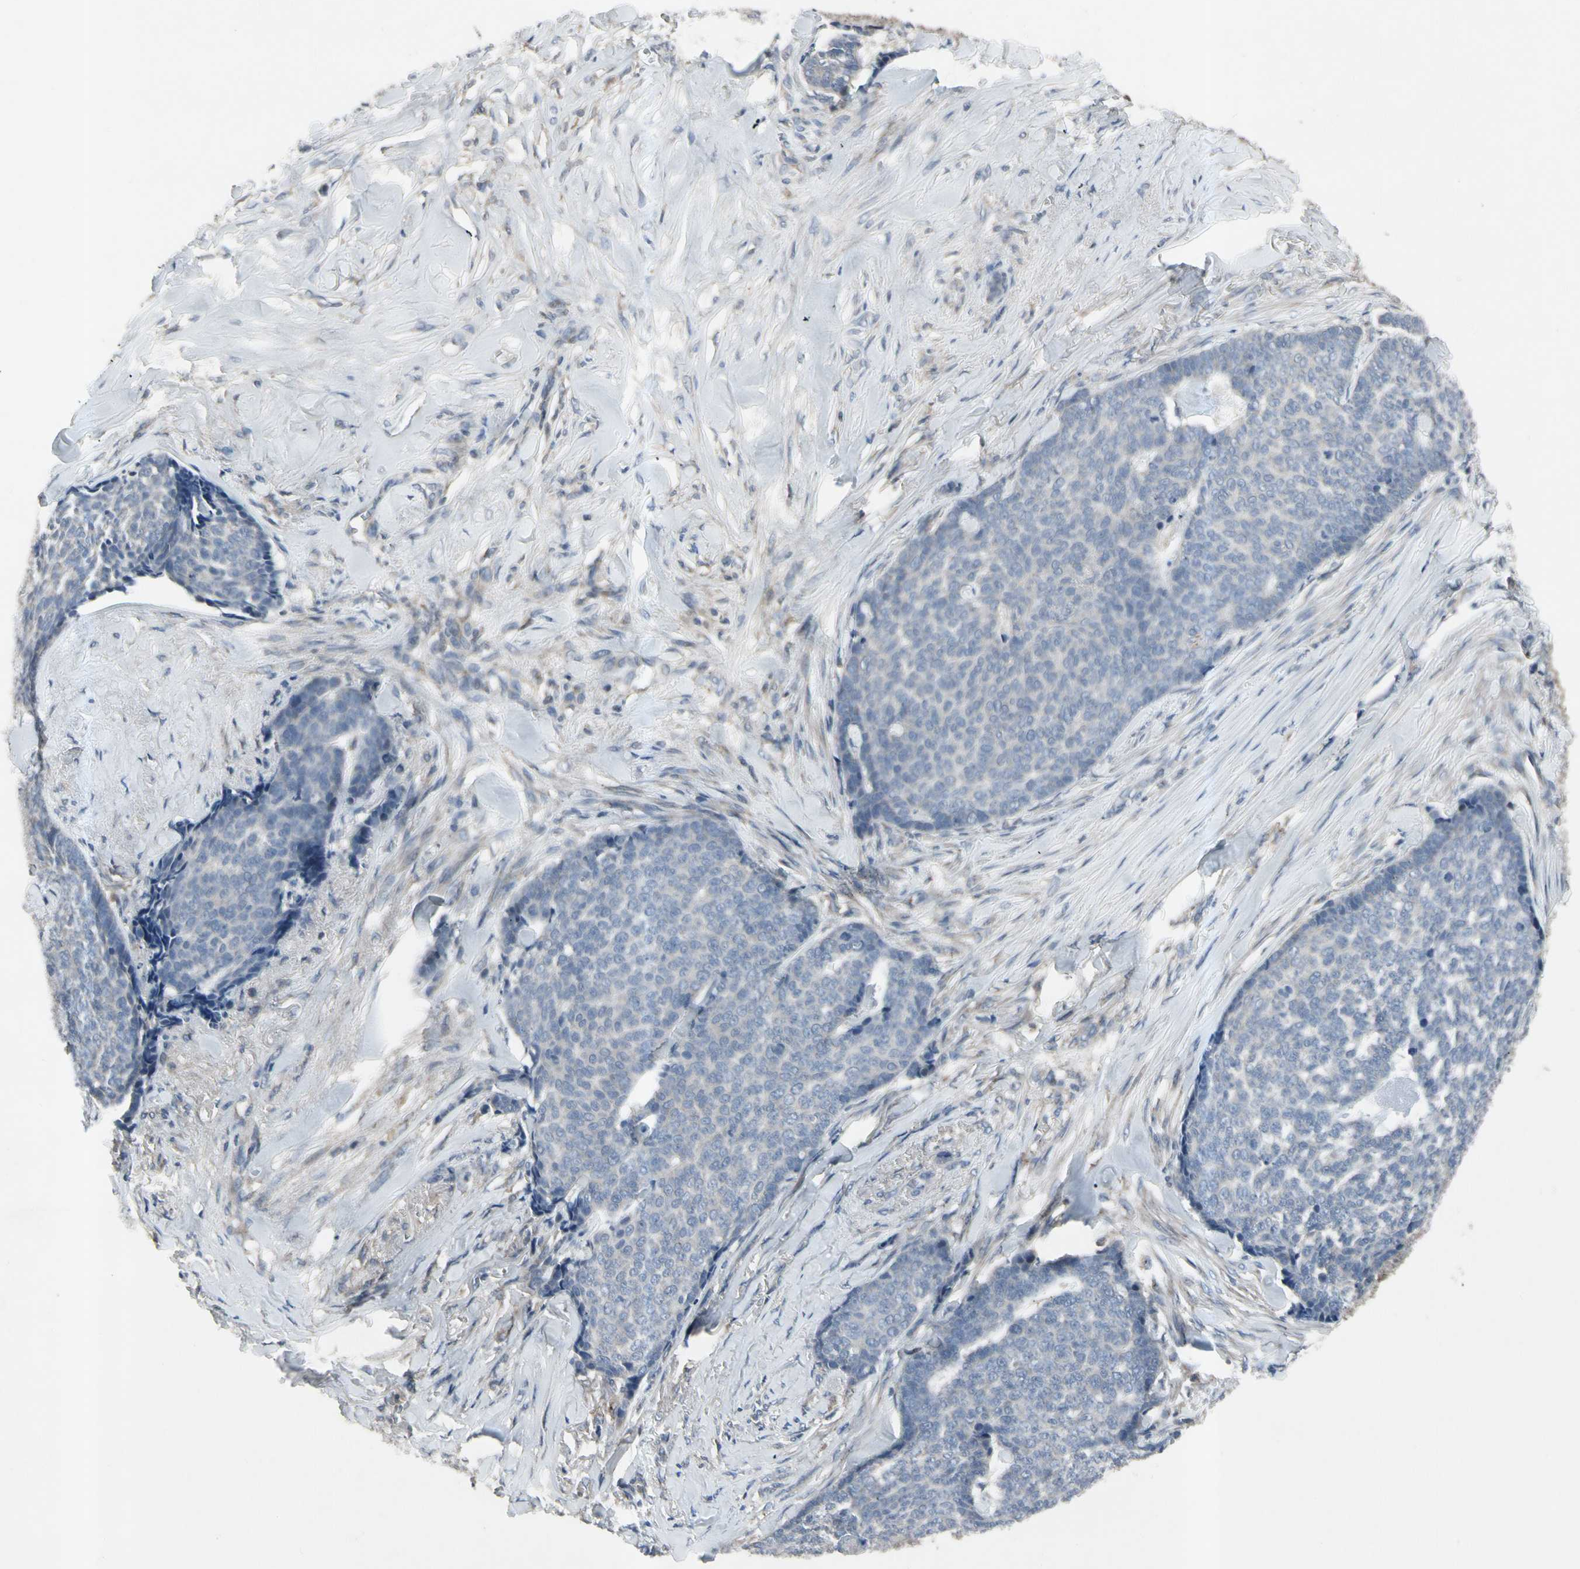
{"staining": {"intensity": "negative", "quantity": "none", "location": "none"}, "tissue": "skin cancer", "cell_type": "Tumor cells", "image_type": "cancer", "snomed": [{"axis": "morphology", "description": "Basal cell carcinoma"}, {"axis": "topography", "description": "Skin"}], "caption": "A micrograph of human basal cell carcinoma (skin) is negative for staining in tumor cells.", "gene": "NMI", "patient": {"sex": "male", "age": 84}}